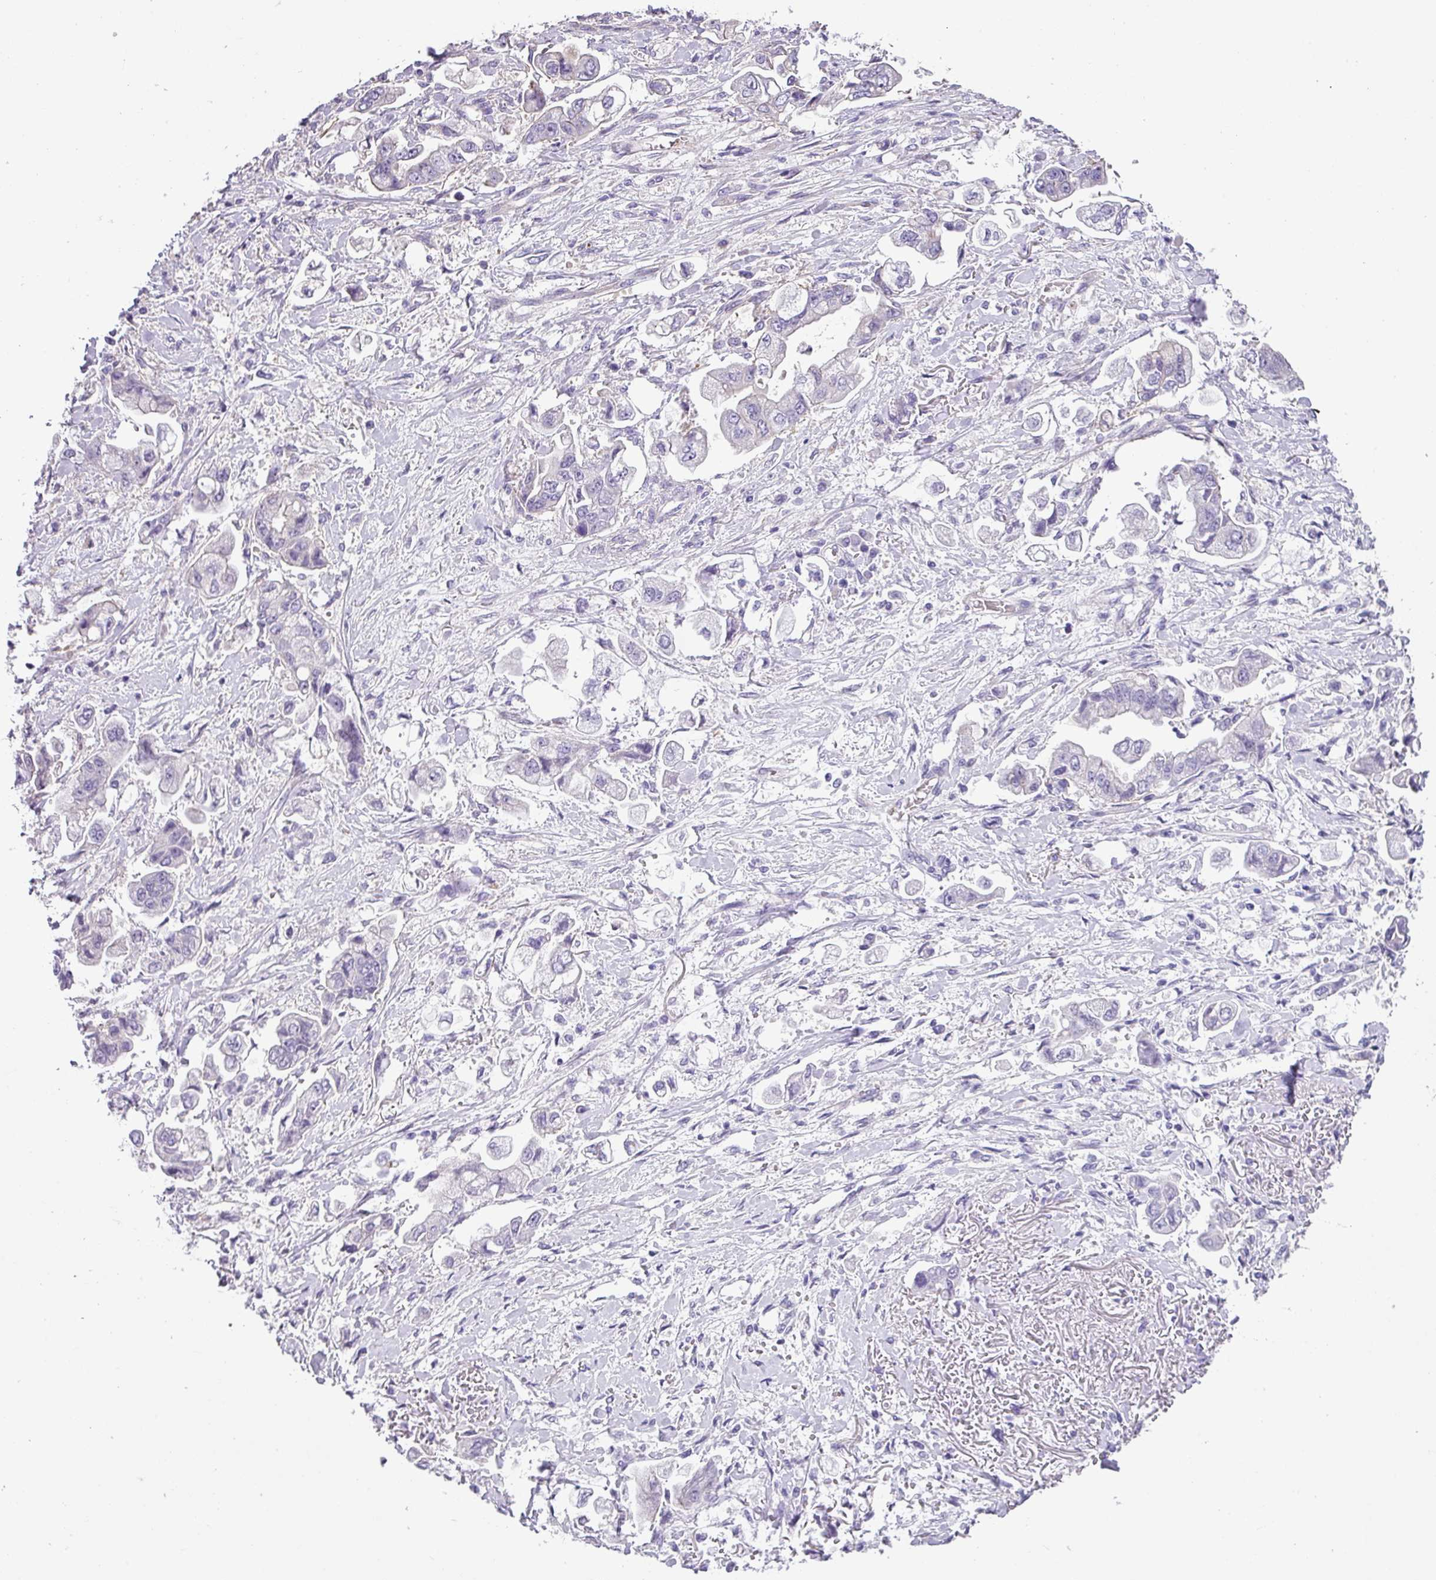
{"staining": {"intensity": "negative", "quantity": "none", "location": "none"}, "tissue": "stomach cancer", "cell_type": "Tumor cells", "image_type": "cancer", "snomed": [{"axis": "morphology", "description": "Adenocarcinoma, NOS"}, {"axis": "topography", "description": "Stomach"}], "caption": "Immunohistochemical staining of human stomach cancer (adenocarcinoma) displays no significant expression in tumor cells.", "gene": "PALS2", "patient": {"sex": "male", "age": 62}}